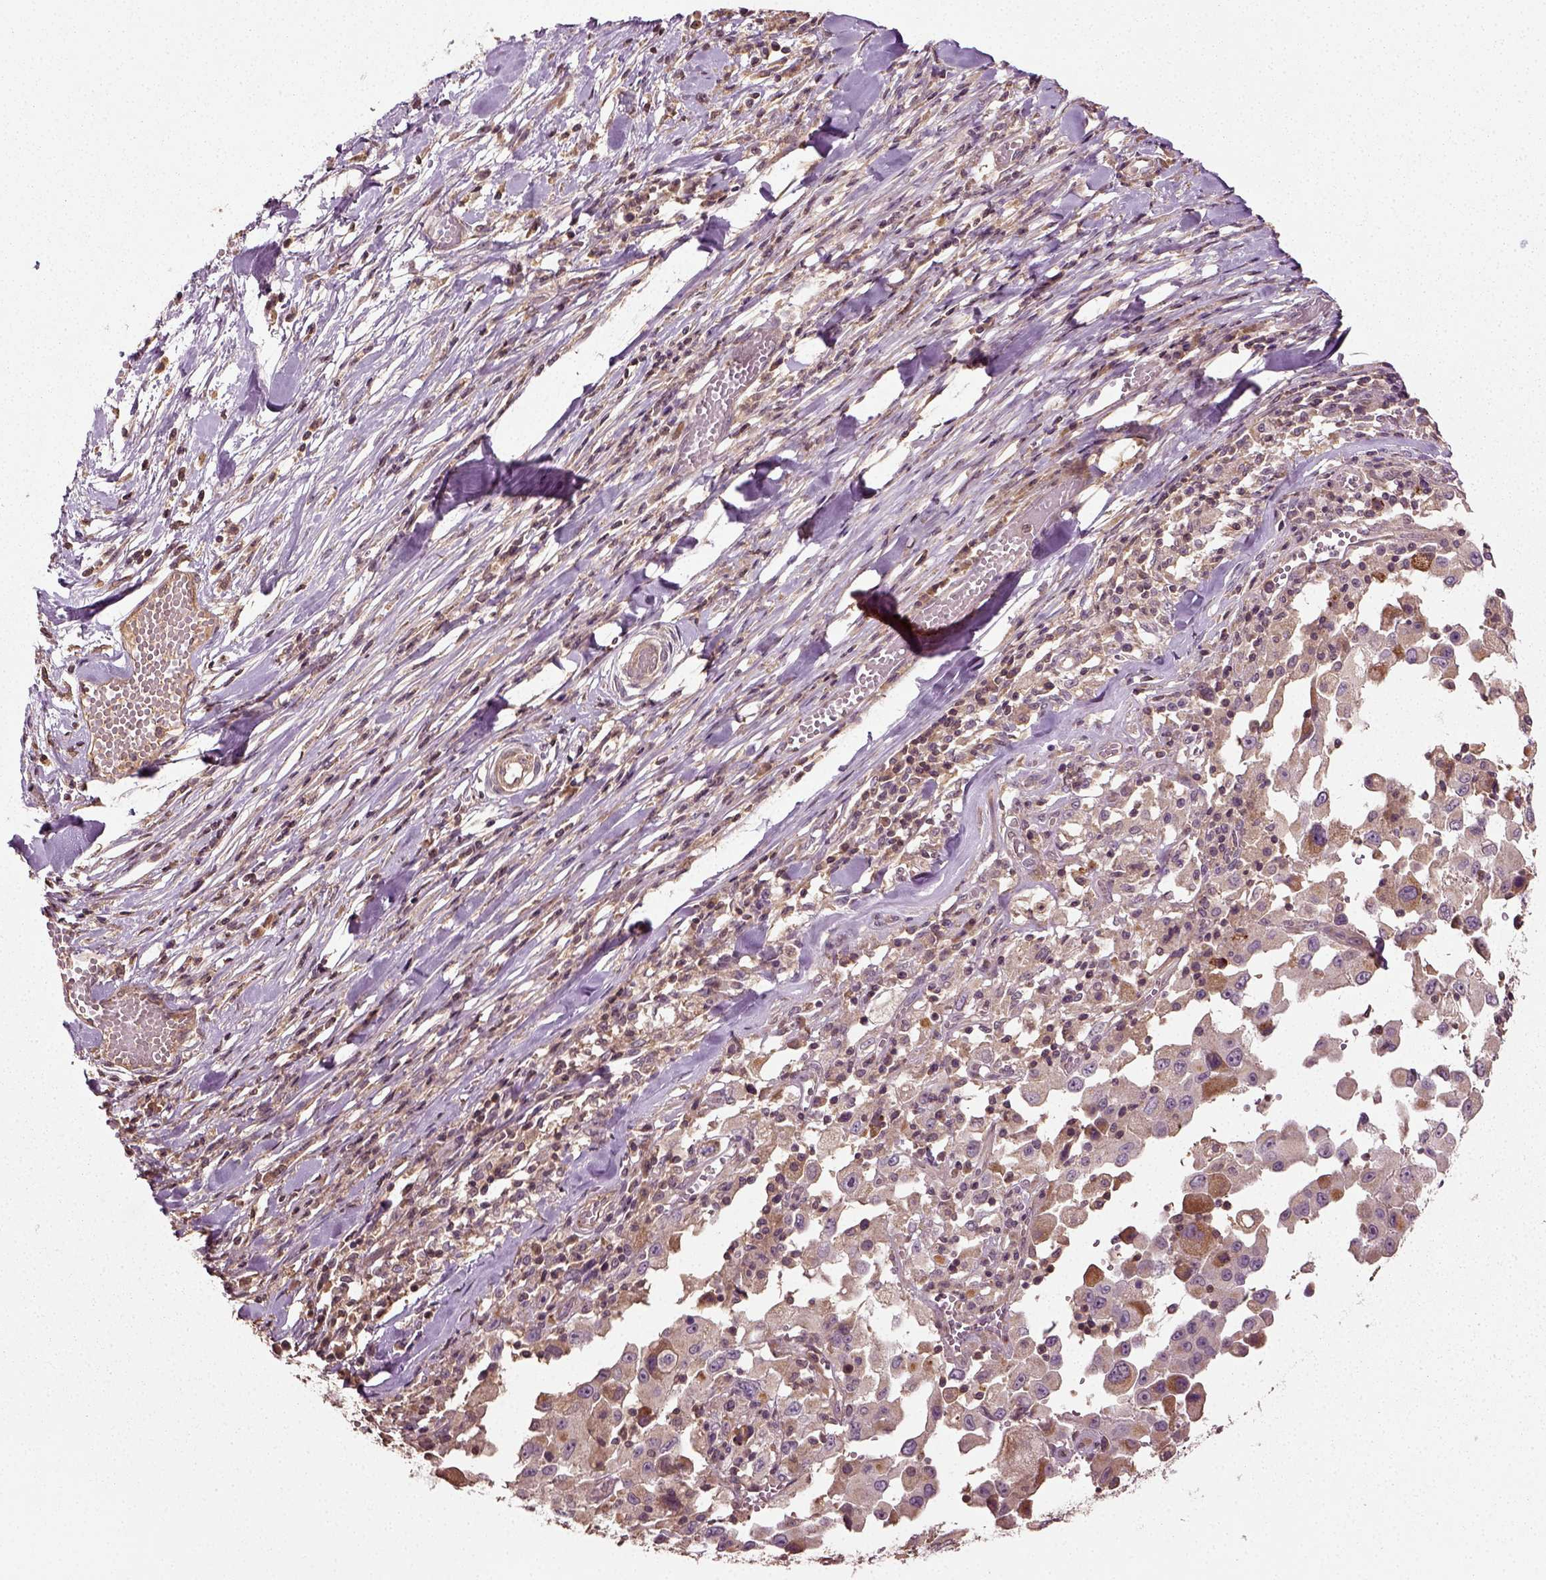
{"staining": {"intensity": "moderate", "quantity": "<25%", "location": "cytoplasmic/membranous"}, "tissue": "melanoma", "cell_type": "Tumor cells", "image_type": "cancer", "snomed": [{"axis": "morphology", "description": "Malignant melanoma, Metastatic site"}, {"axis": "topography", "description": "Lymph node"}], "caption": "Immunohistochemical staining of human malignant melanoma (metastatic site) demonstrates low levels of moderate cytoplasmic/membranous protein expression in about <25% of tumor cells.", "gene": "ERV3-1", "patient": {"sex": "male", "age": 50}}